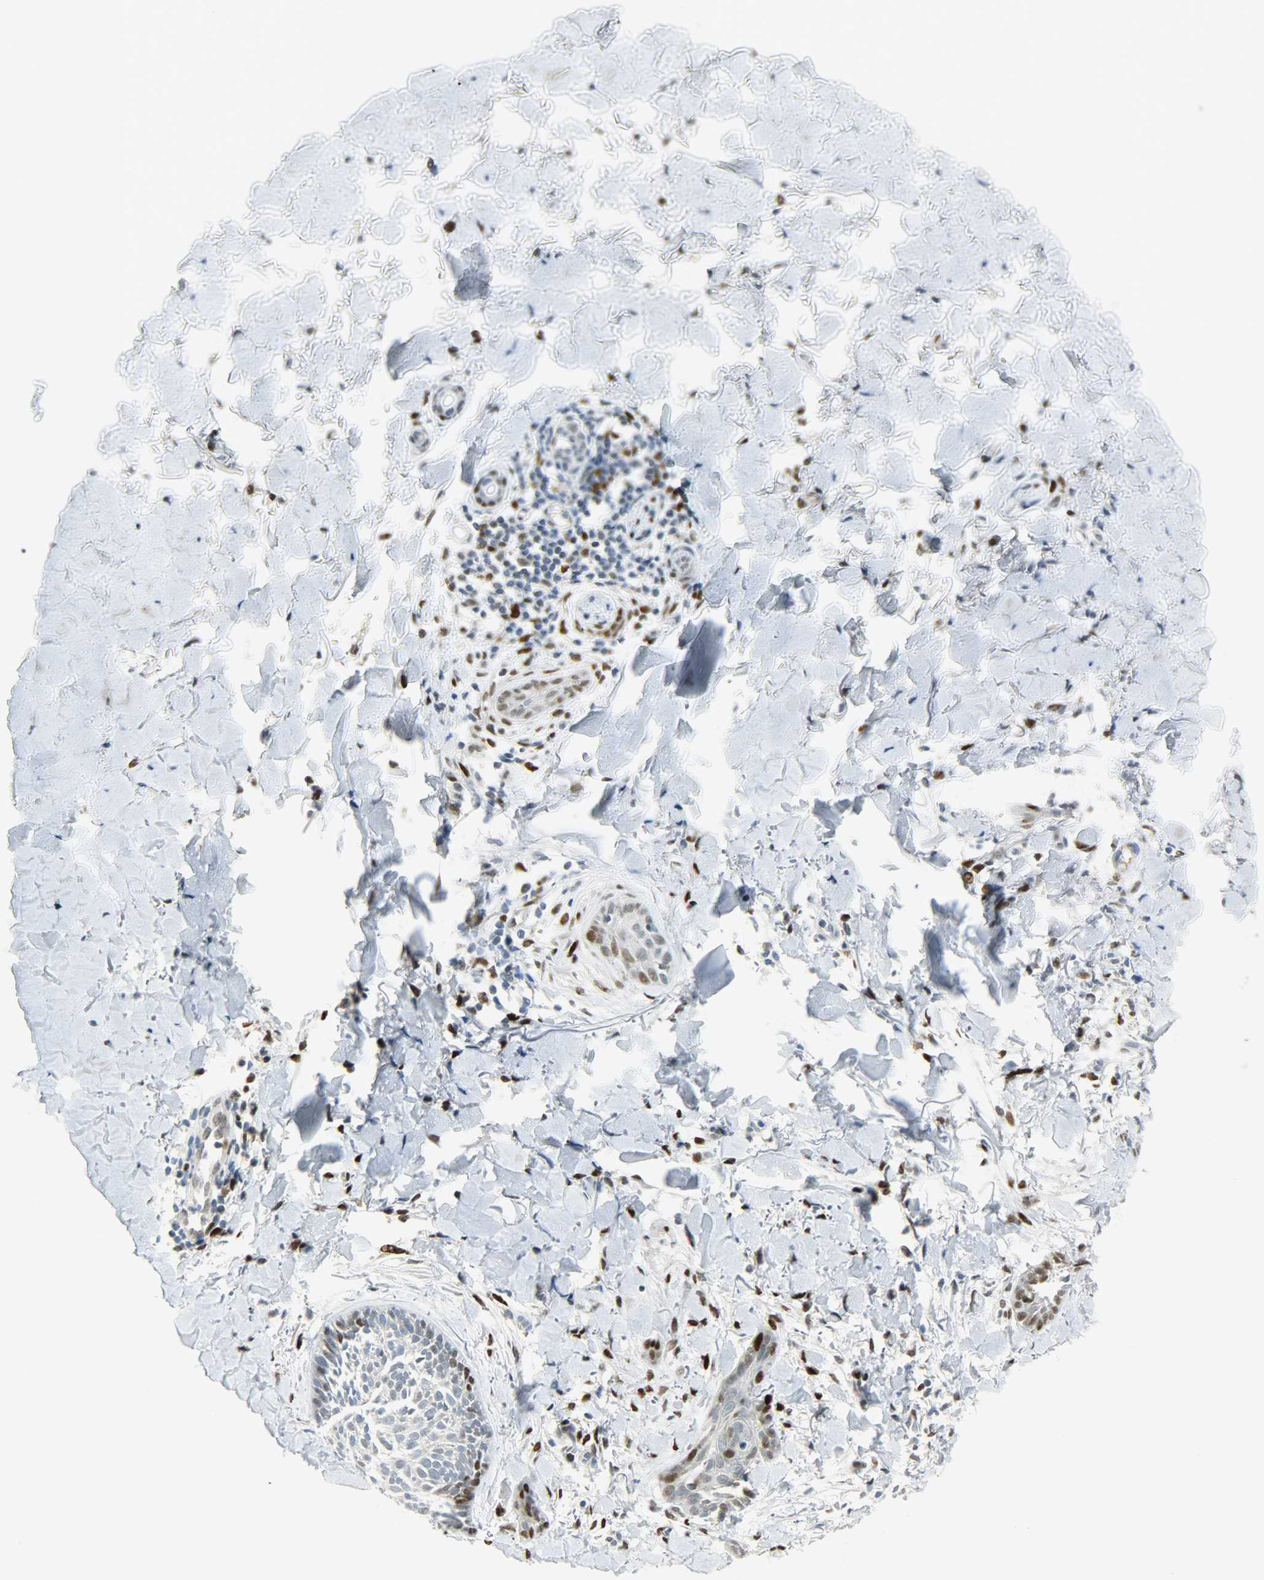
{"staining": {"intensity": "negative", "quantity": "none", "location": "none"}, "tissue": "skin cancer", "cell_type": "Tumor cells", "image_type": "cancer", "snomed": [{"axis": "morphology", "description": "Normal tissue, NOS"}, {"axis": "morphology", "description": "Basal cell carcinoma"}, {"axis": "topography", "description": "Skin"}], "caption": "Skin basal cell carcinoma was stained to show a protein in brown. There is no significant positivity in tumor cells.", "gene": "JUNB", "patient": {"sex": "male", "age": 71}}